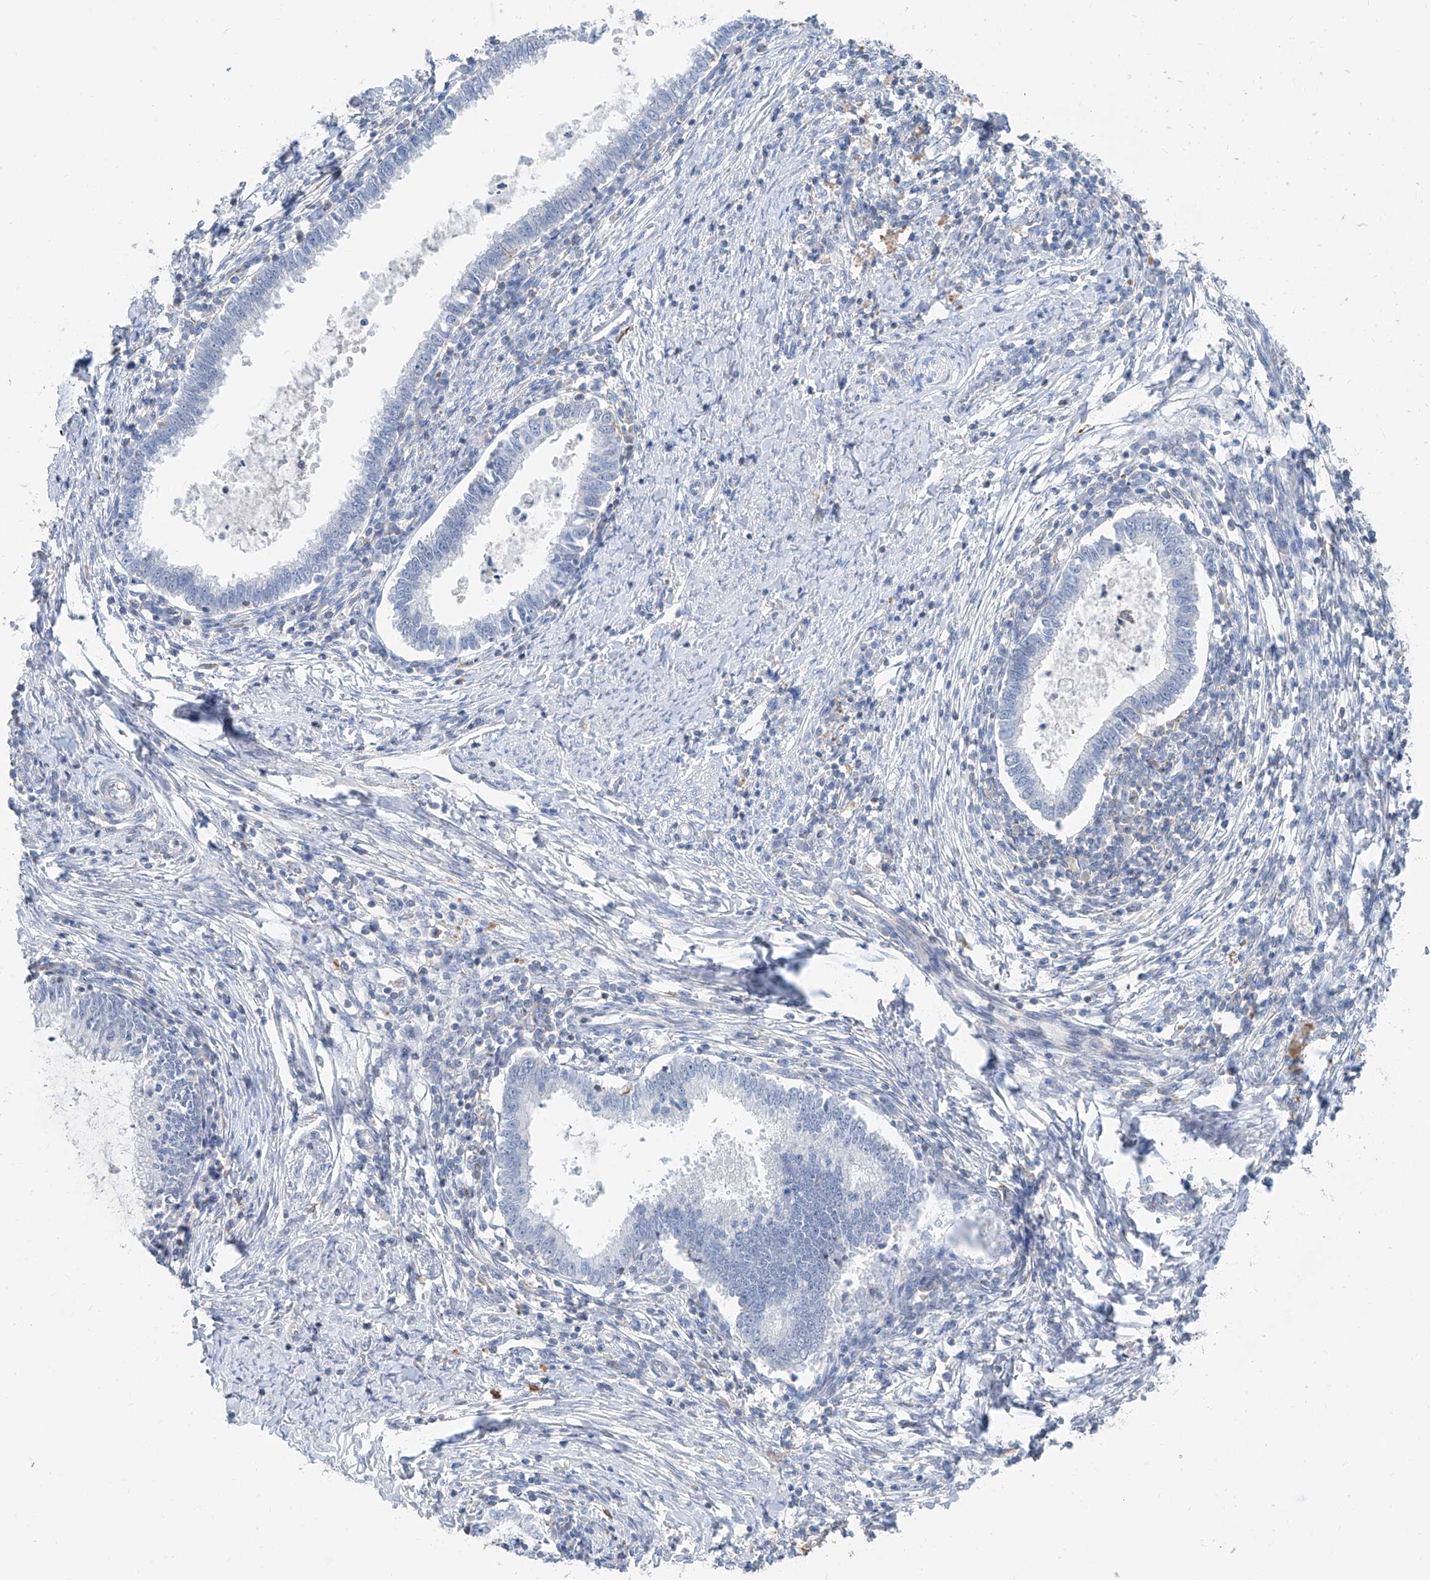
{"staining": {"intensity": "negative", "quantity": "none", "location": "none"}, "tissue": "cervical cancer", "cell_type": "Tumor cells", "image_type": "cancer", "snomed": [{"axis": "morphology", "description": "Adenocarcinoma, NOS"}, {"axis": "topography", "description": "Cervix"}], "caption": "The image displays no significant expression in tumor cells of cervical cancer (adenocarcinoma). (Brightfield microscopy of DAB immunohistochemistry (IHC) at high magnification).", "gene": "ANKRD34A", "patient": {"sex": "female", "age": 36}}